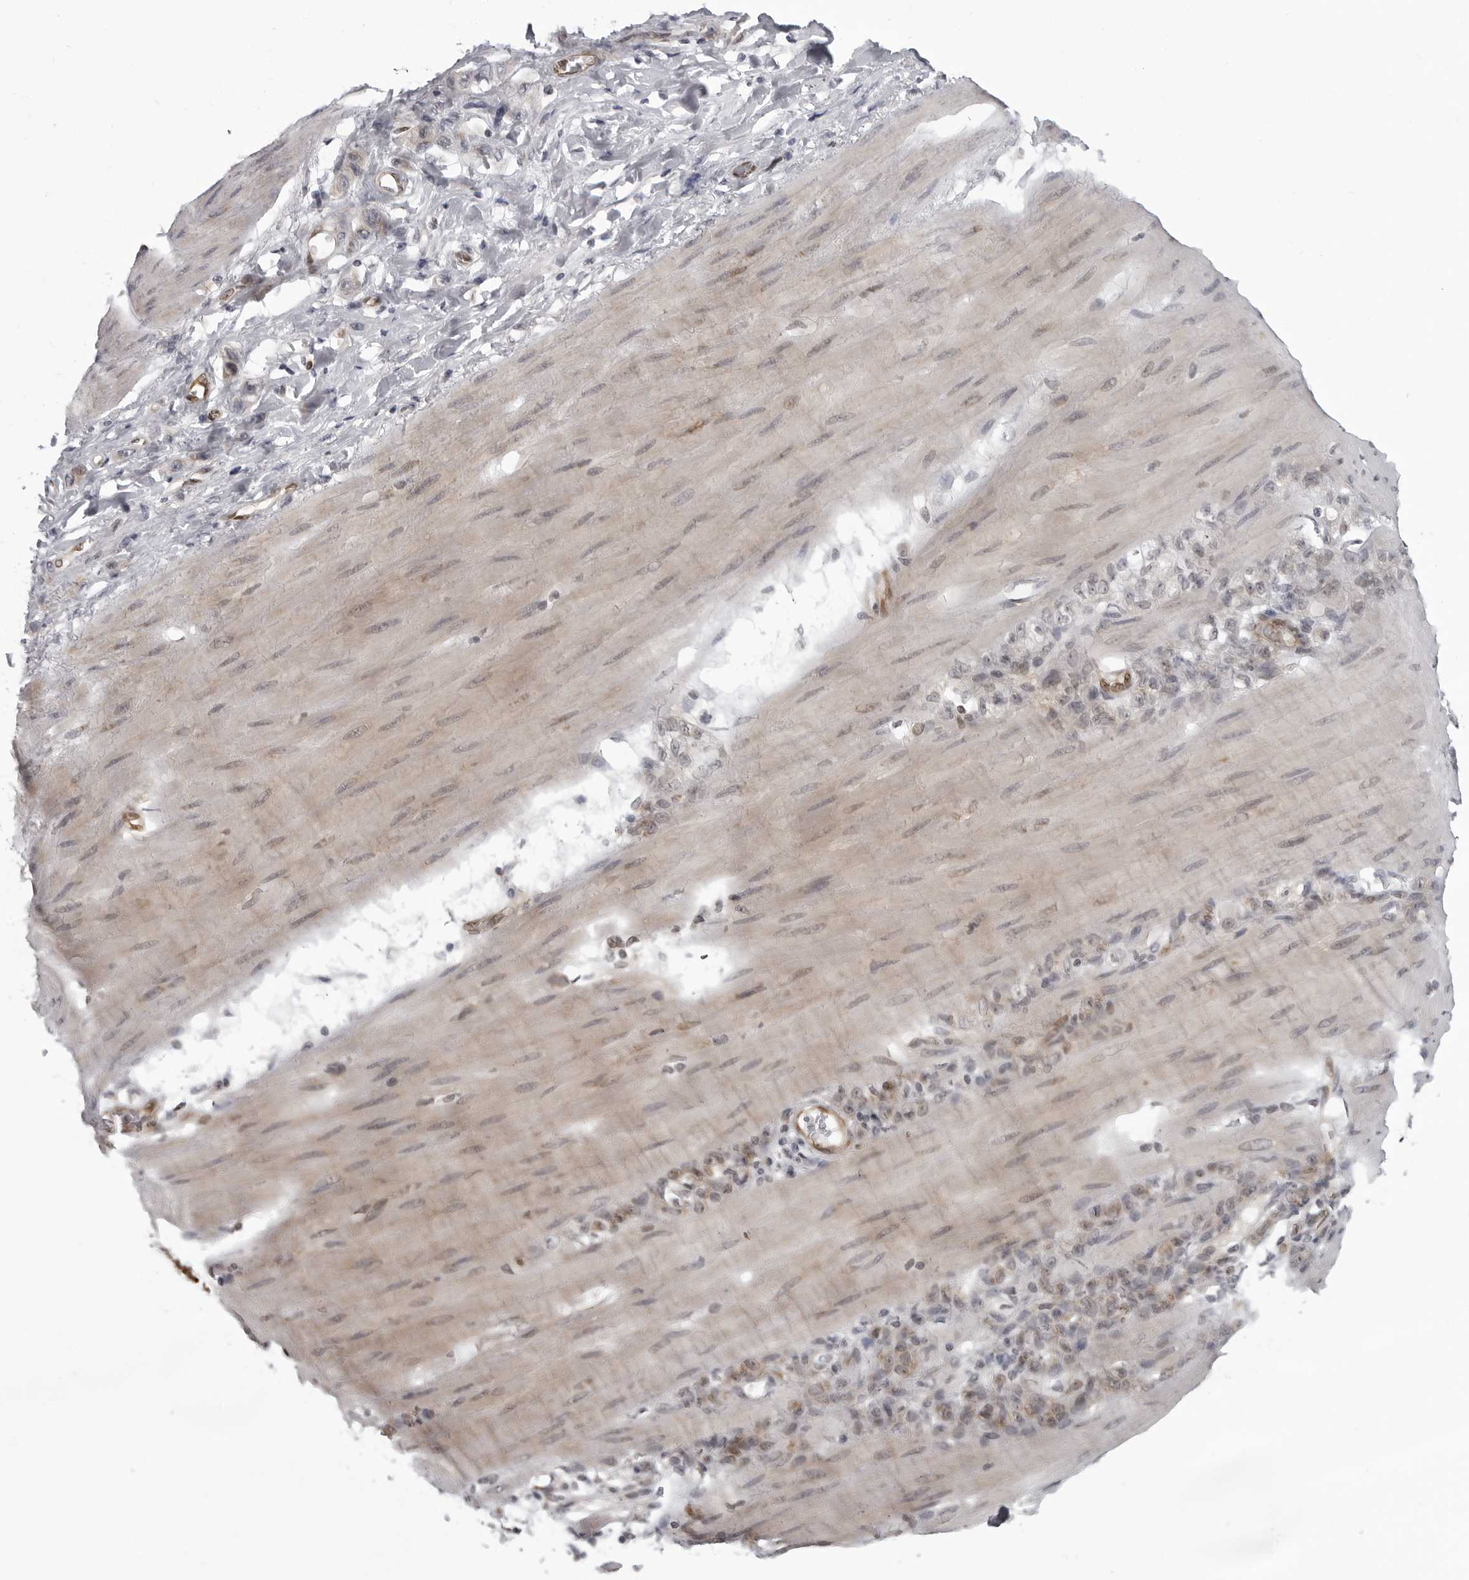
{"staining": {"intensity": "weak", "quantity": "25%-75%", "location": "cytoplasmic/membranous"}, "tissue": "stomach cancer", "cell_type": "Tumor cells", "image_type": "cancer", "snomed": [{"axis": "morphology", "description": "Adenocarcinoma, NOS"}, {"axis": "topography", "description": "Stomach"}], "caption": "High-magnification brightfield microscopy of stomach adenocarcinoma stained with DAB (brown) and counterstained with hematoxylin (blue). tumor cells exhibit weak cytoplasmic/membranous staining is identified in approximately25%-75% of cells.", "gene": "MAPK12", "patient": {"sex": "male", "age": 82}}